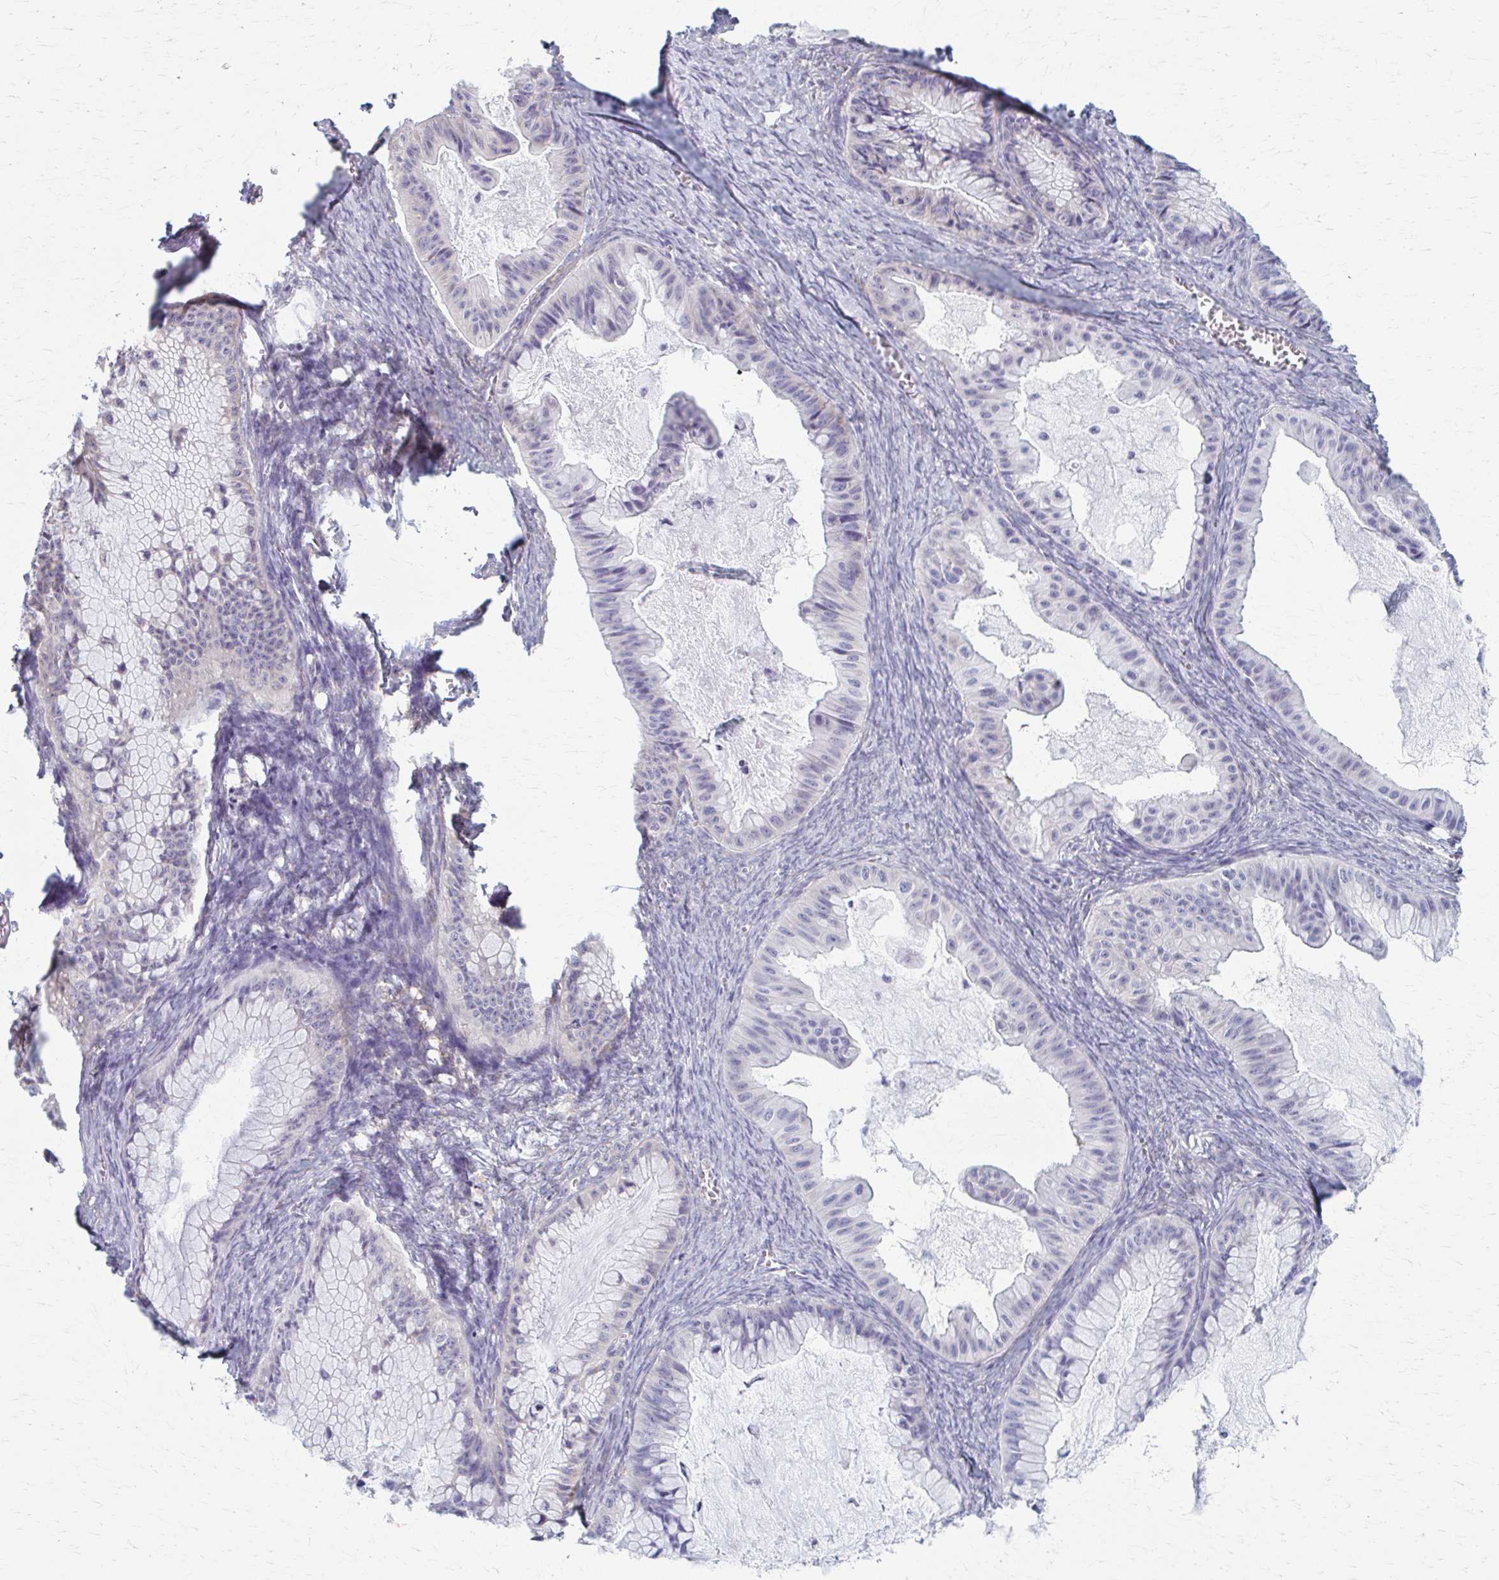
{"staining": {"intensity": "negative", "quantity": "none", "location": "none"}, "tissue": "ovarian cancer", "cell_type": "Tumor cells", "image_type": "cancer", "snomed": [{"axis": "morphology", "description": "Cystadenocarcinoma, mucinous, NOS"}, {"axis": "topography", "description": "Ovary"}], "caption": "An IHC micrograph of ovarian mucinous cystadenocarcinoma is shown. There is no staining in tumor cells of ovarian mucinous cystadenocarcinoma. The staining was performed using DAB (3,3'-diaminobenzidine) to visualize the protein expression in brown, while the nuclei were stained in blue with hematoxylin (Magnification: 20x).", "gene": "PRKRA", "patient": {"sex": "female", "age": 72}}